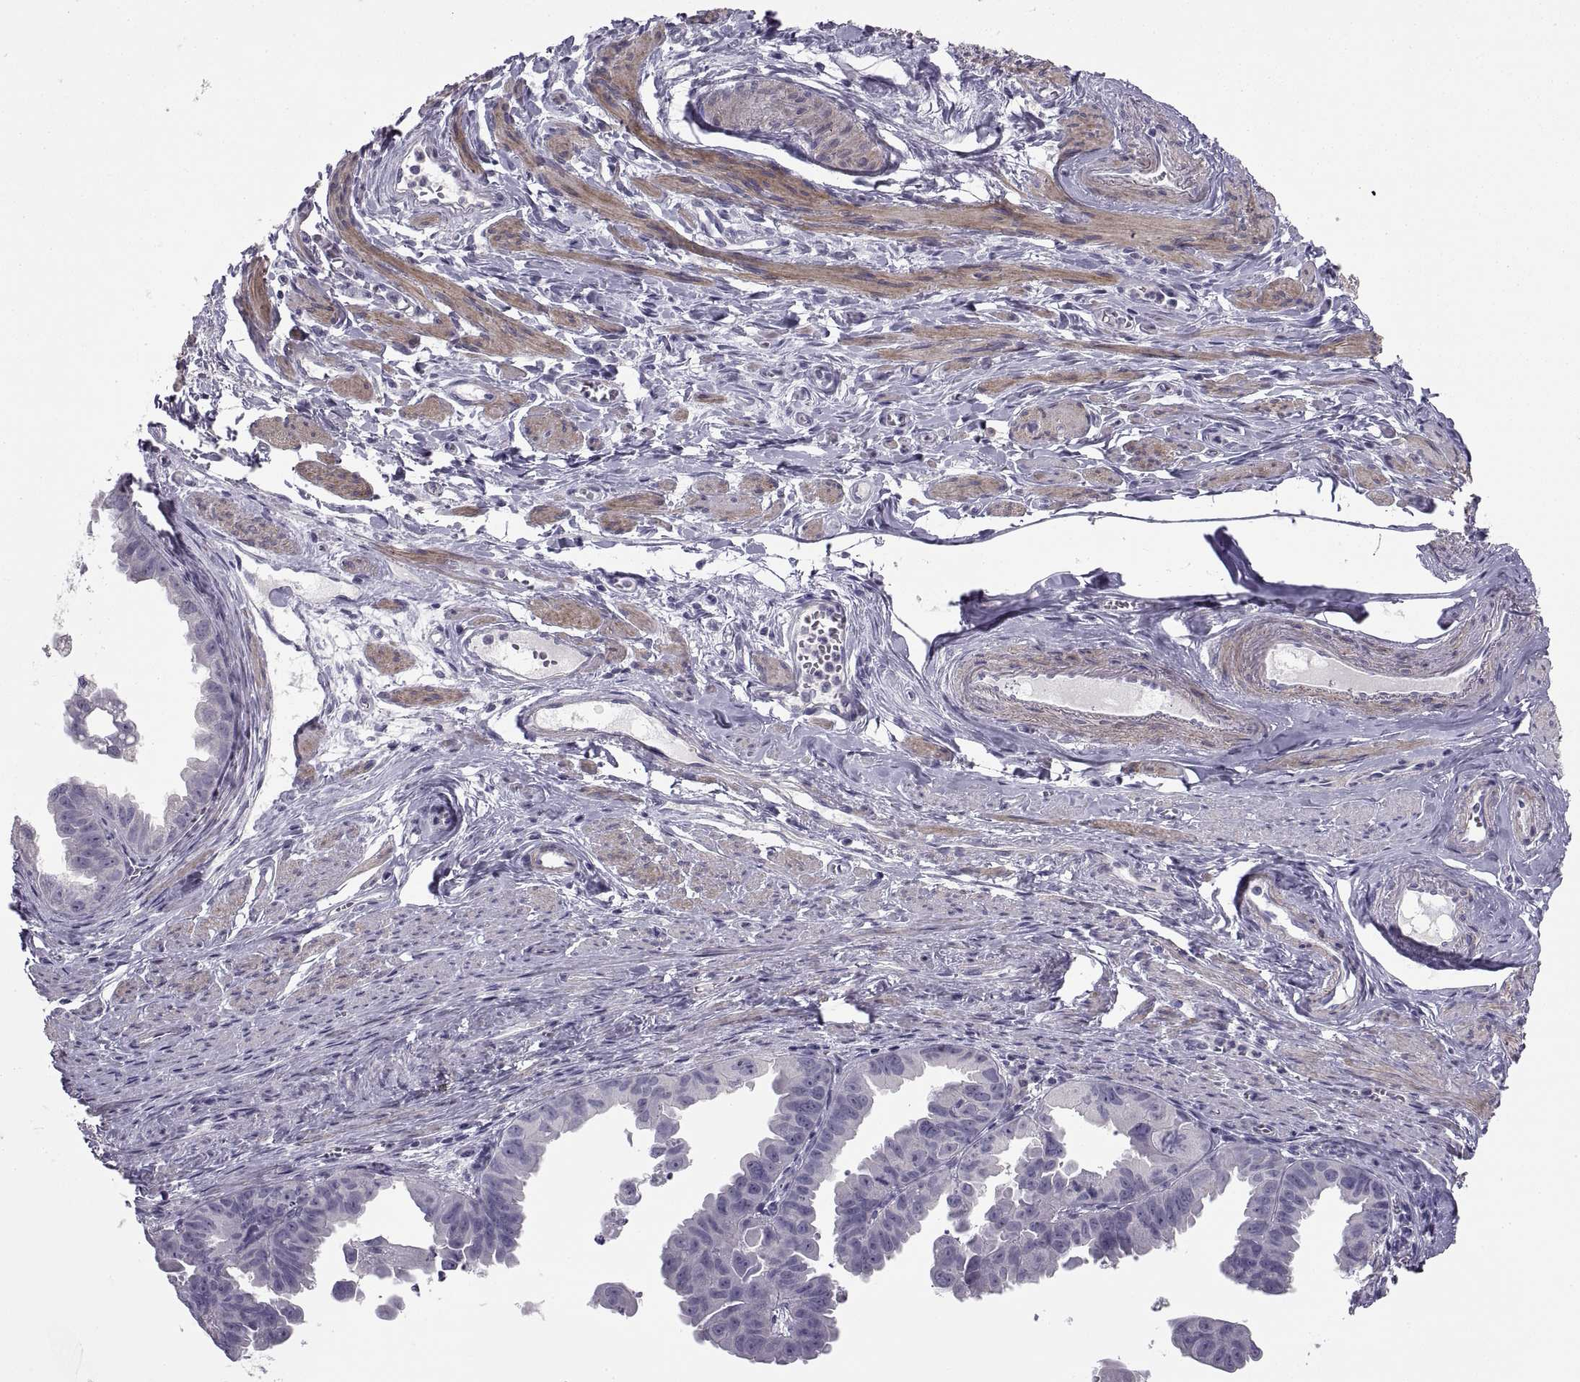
{"staining": {"intensity": "negative", "quantity": "none", "location": "none"}, "tissue": "ovarian cancer", "cell_type": "Tumor cells", "image_type": "cancer", "snomed": [{"axis": "morphology", "description": "Carcinoma, endometroid"}, {"axis": "topography", "description": "Ovary"}], "caption": "The IHC histopathology image has no significant positivity in tumor cells of ovarian cancer tissue.", "gene": "BSPH1", "patient": {"sex": "female", "age": 85}}